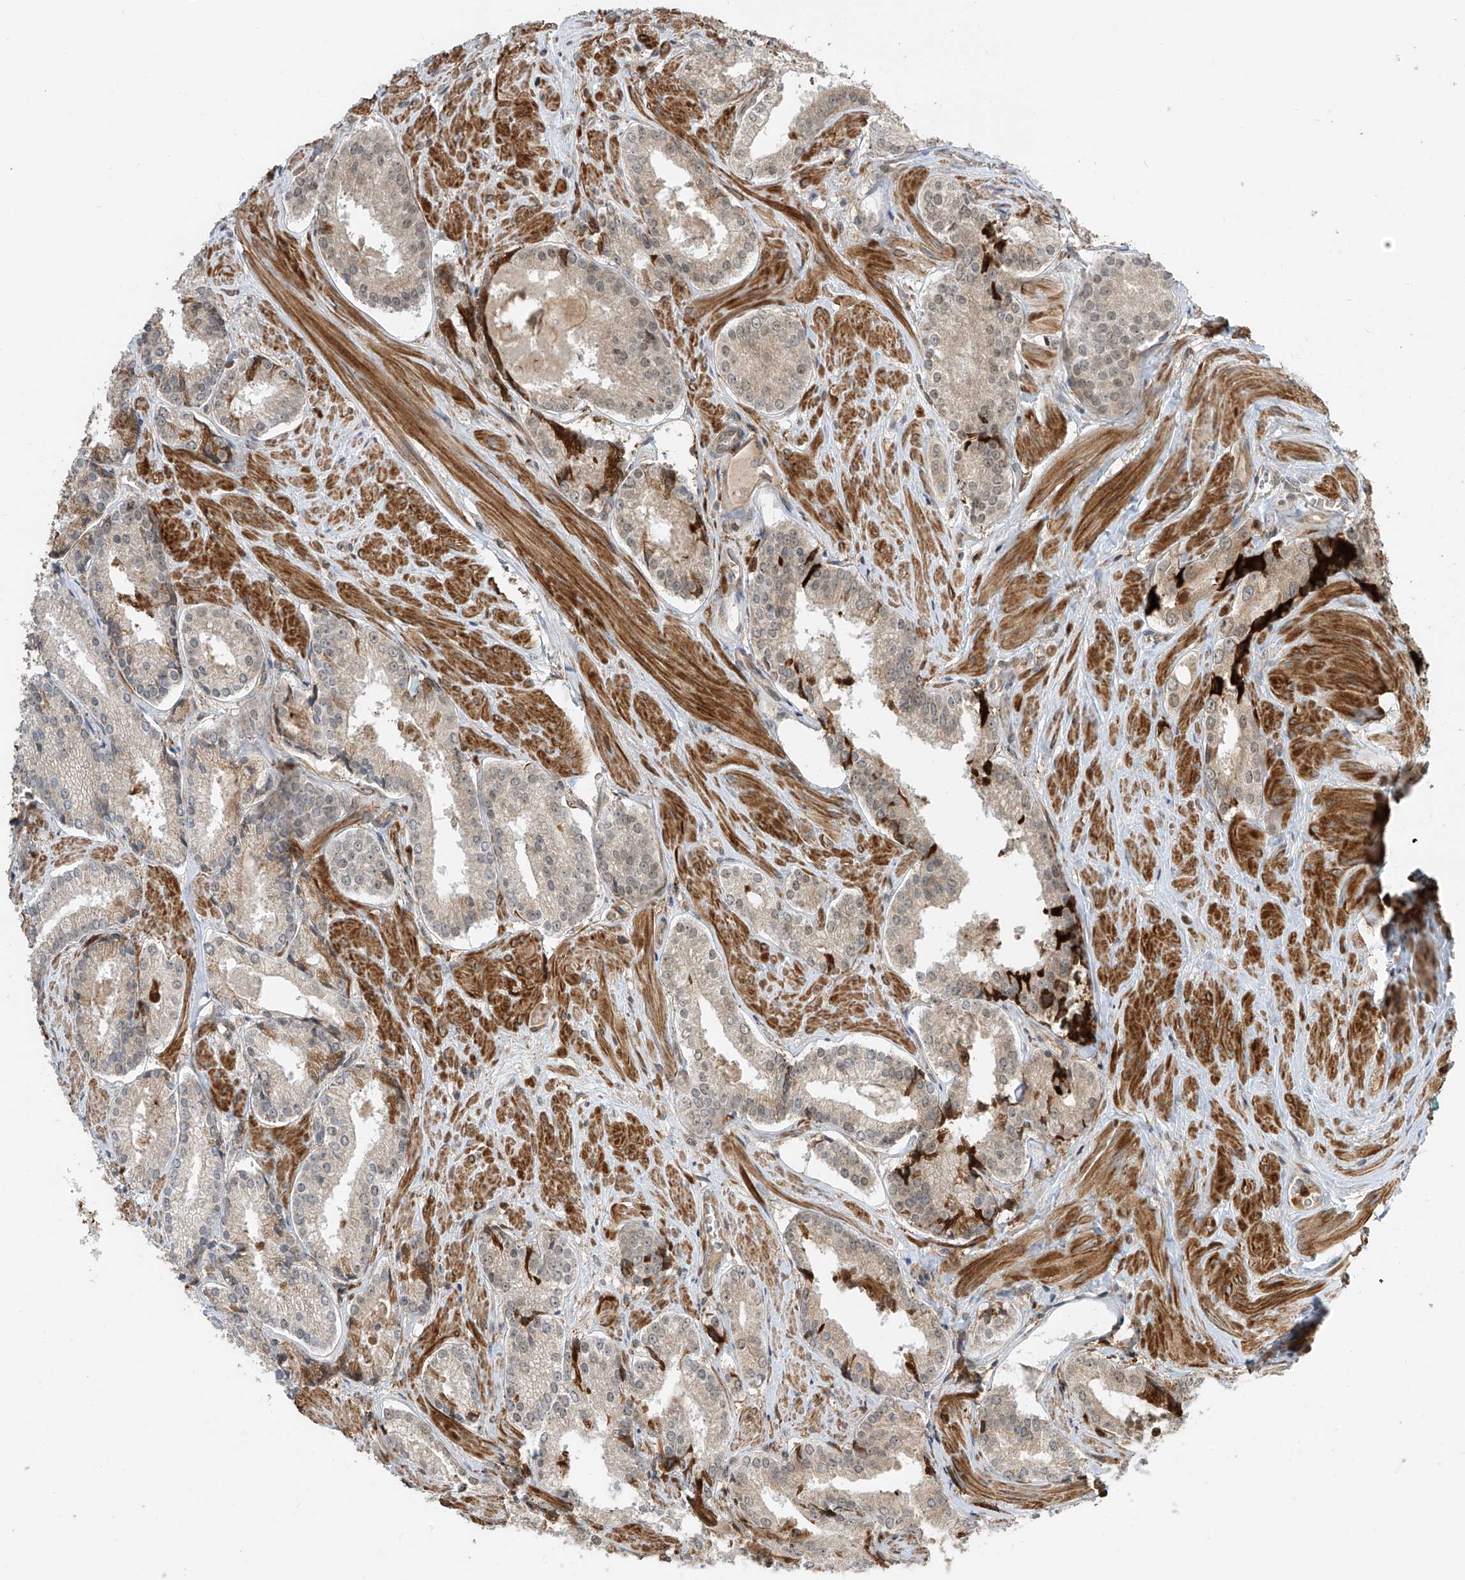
{"staining": {"intensity": "weak", "quantity": "<25%", "location": "cytoplasmic/membranous"}, "tissue": "prostate cancer", "cell_type": "Tumor cells", "image_type": "cancer", "snomed": [{"axis": "morphology", "description": "Adenocarcinoma, Low grade"}, {"axis": "topography", "description": "Prostate"}], "caption": "Immunohistochemistry histopathology image of human prostate adenocarcinoma (low-grade) stained for a protein (brown), which shows no staining in tumor cells.", "gene": "ATAD2B", "patient": {"sex": "male", "age": 54}}